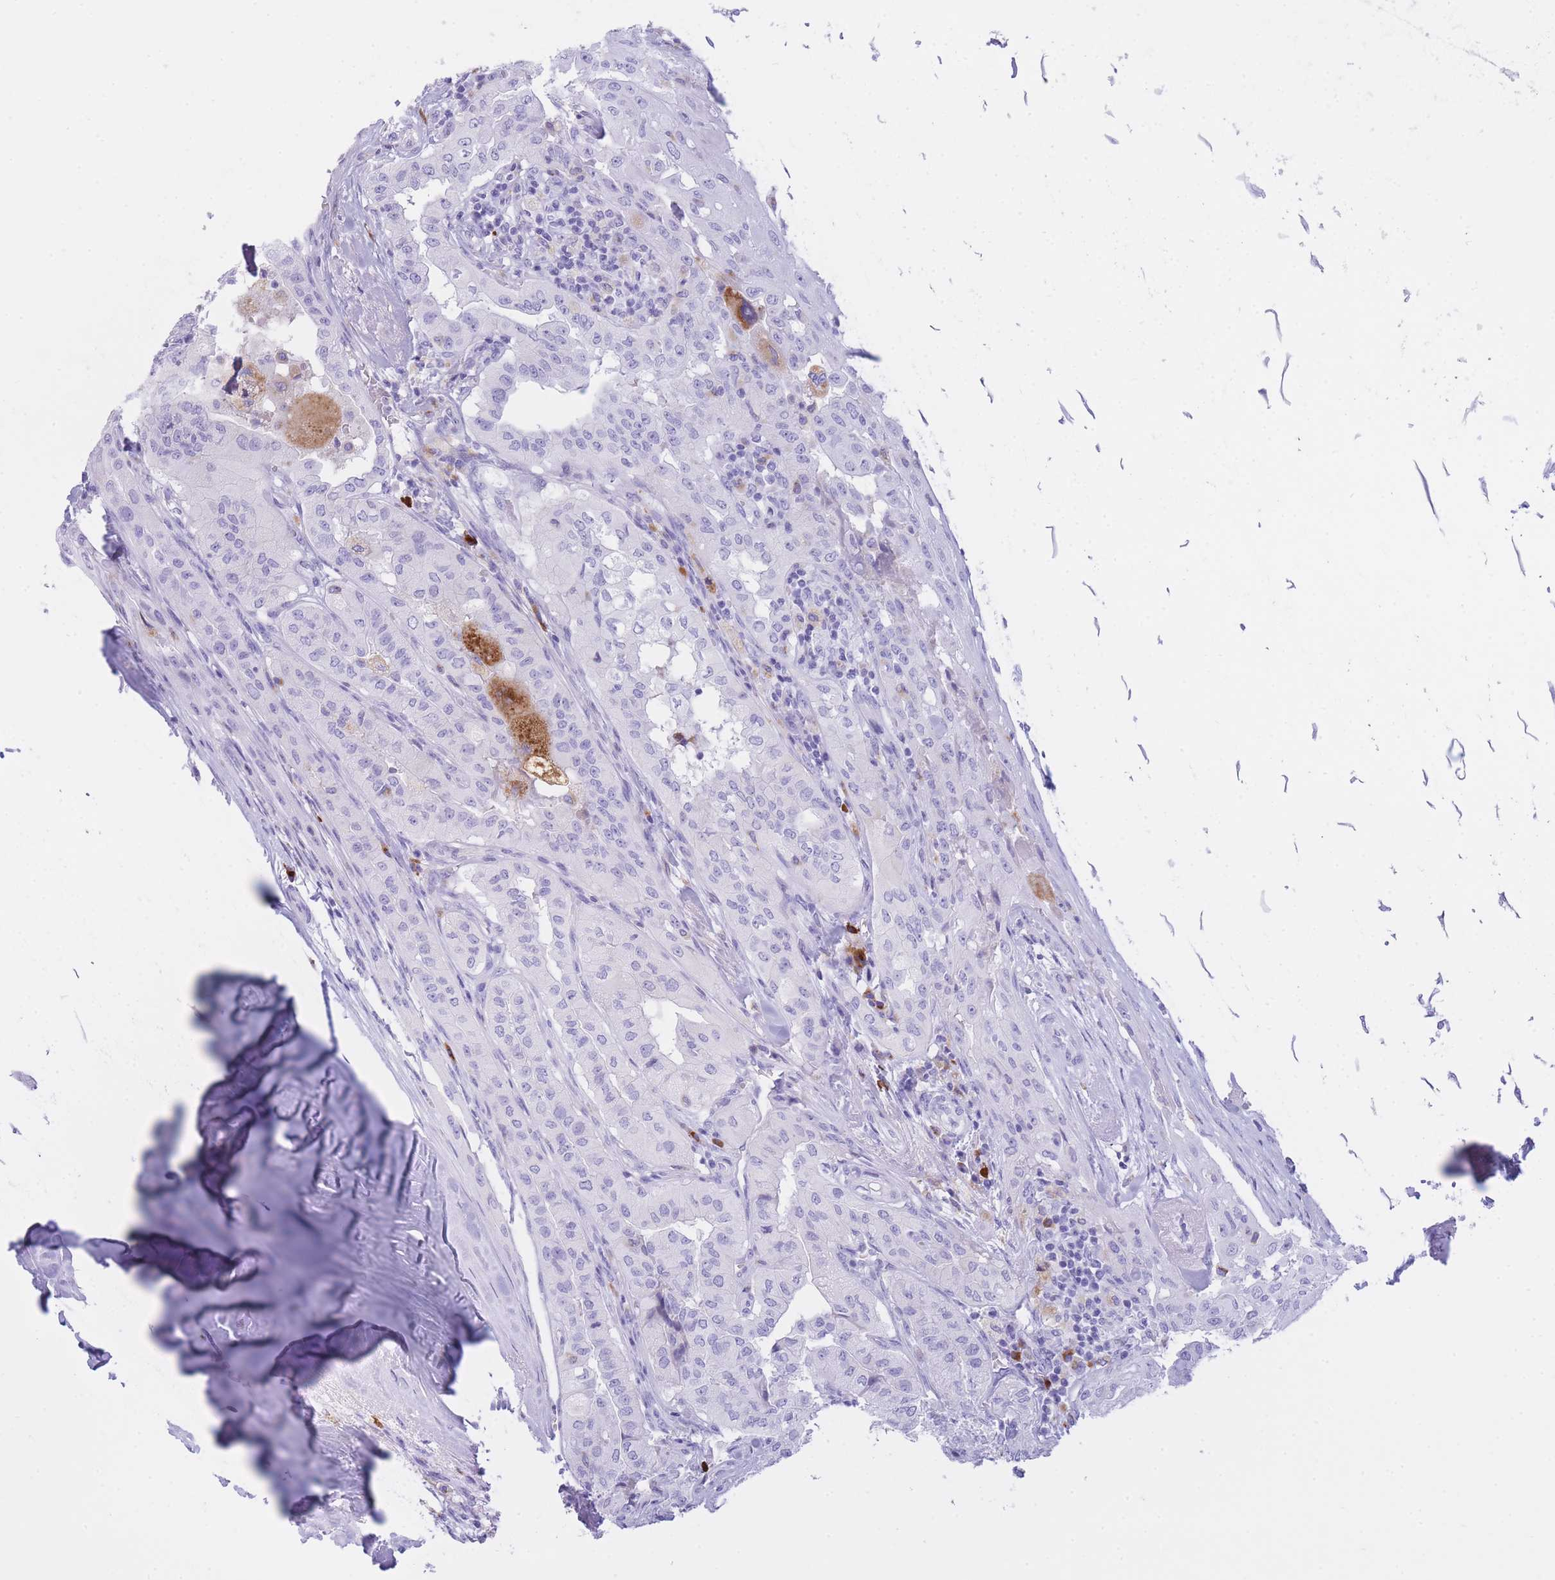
{"staining": {"intensity": "negative", "quantity": "none", "location": "none"}, "tissue": "thyroid cancer", "cell_type": "Tumor cells", "image_type": "cancer", "snomed": [{"axis": "morphology", "description": "Papillary adenocarcinoma, NOS"}, {"axis": "topography", "description": "Thyroid gland"}], "caption": "Micrograph shows no significant protein expression in tumor cells of thyroid cancer. The staining was performed using DAB to visualize the protein expression in brown, while the nuclei were stained in blue with hematoxylin (Magnification: 20x).", "gene": "PLBD1", "patient": {"sex": "female", "age": 59}}